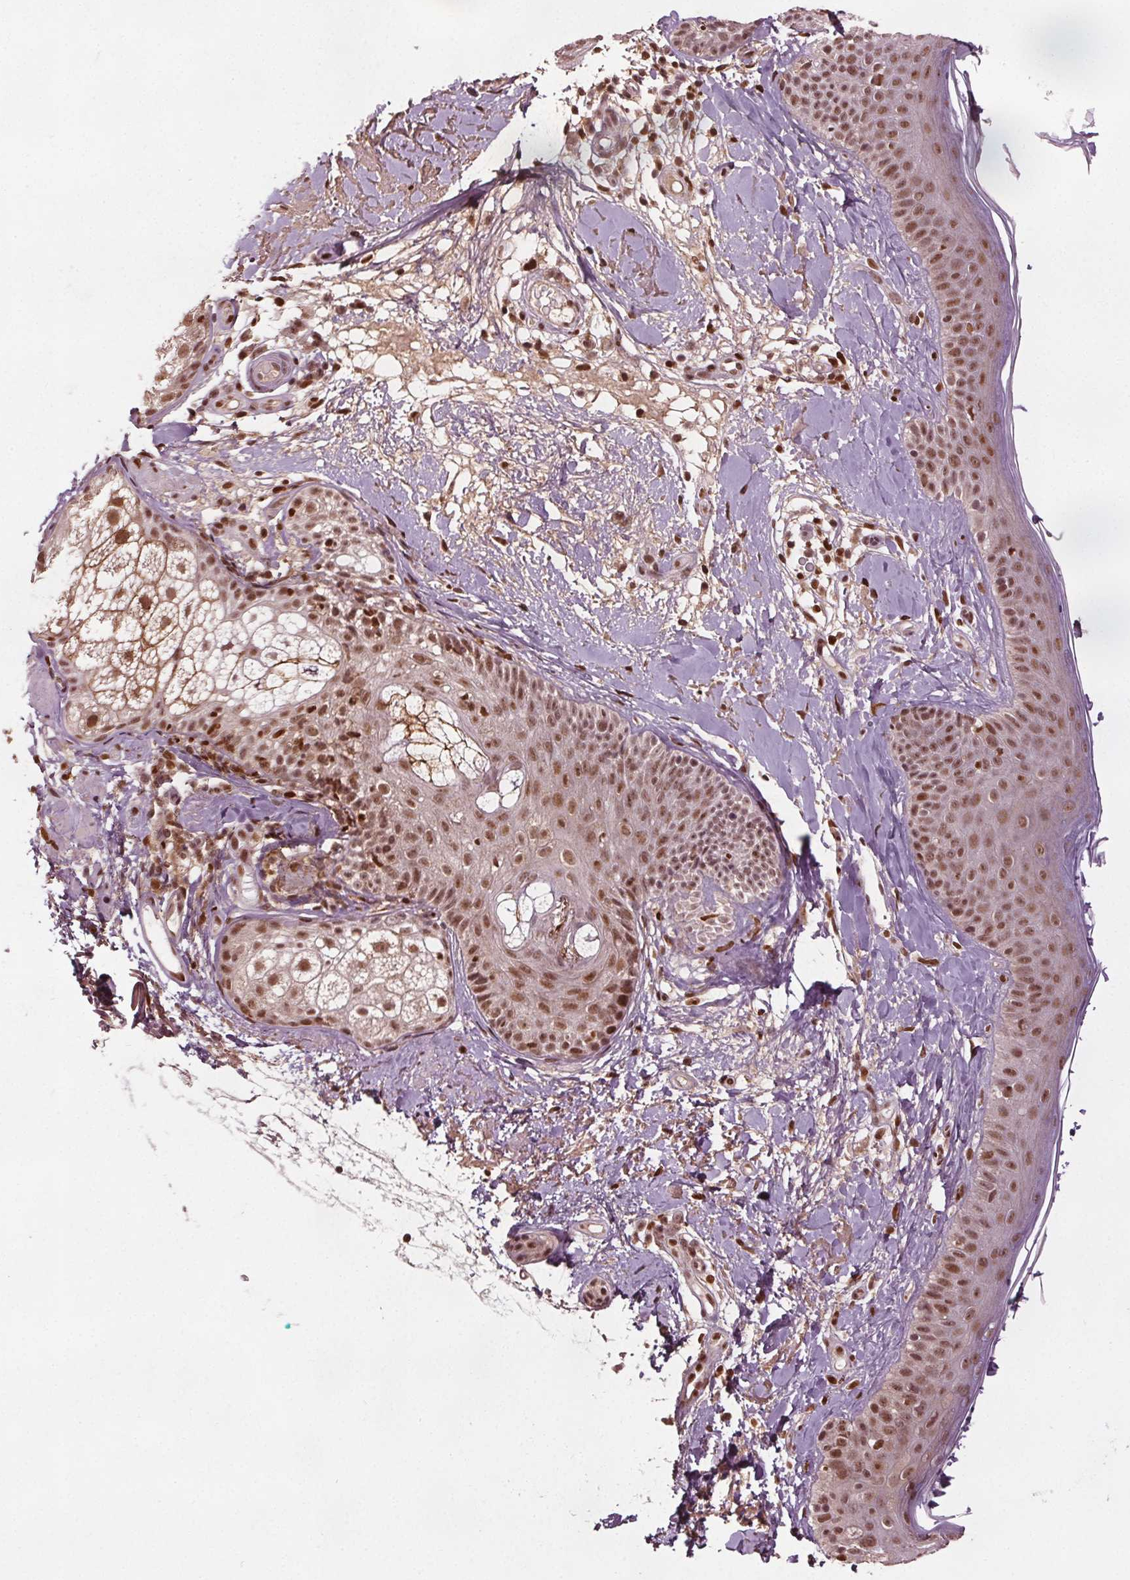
{"staining": {"intensity": "moderate", "quantity": "25%-75%", "location": "nuclear"}, "tissue": "skin", "cell_type": "Fibroblasts", "image_type": "normal", "snomed": [{"axis": "morphology", "description": "Normal tissue, NOS"}, {"axis": "topography", "description": "Skin"}], "caption": "About 25%-75% of fibroblasts in unremarkable skin exhibit moderate nuclear protein positivity as visualized by brown immunohistochemical staining.", "gene": "DDX11", "patient": {"sex": "male", "age": 73}}